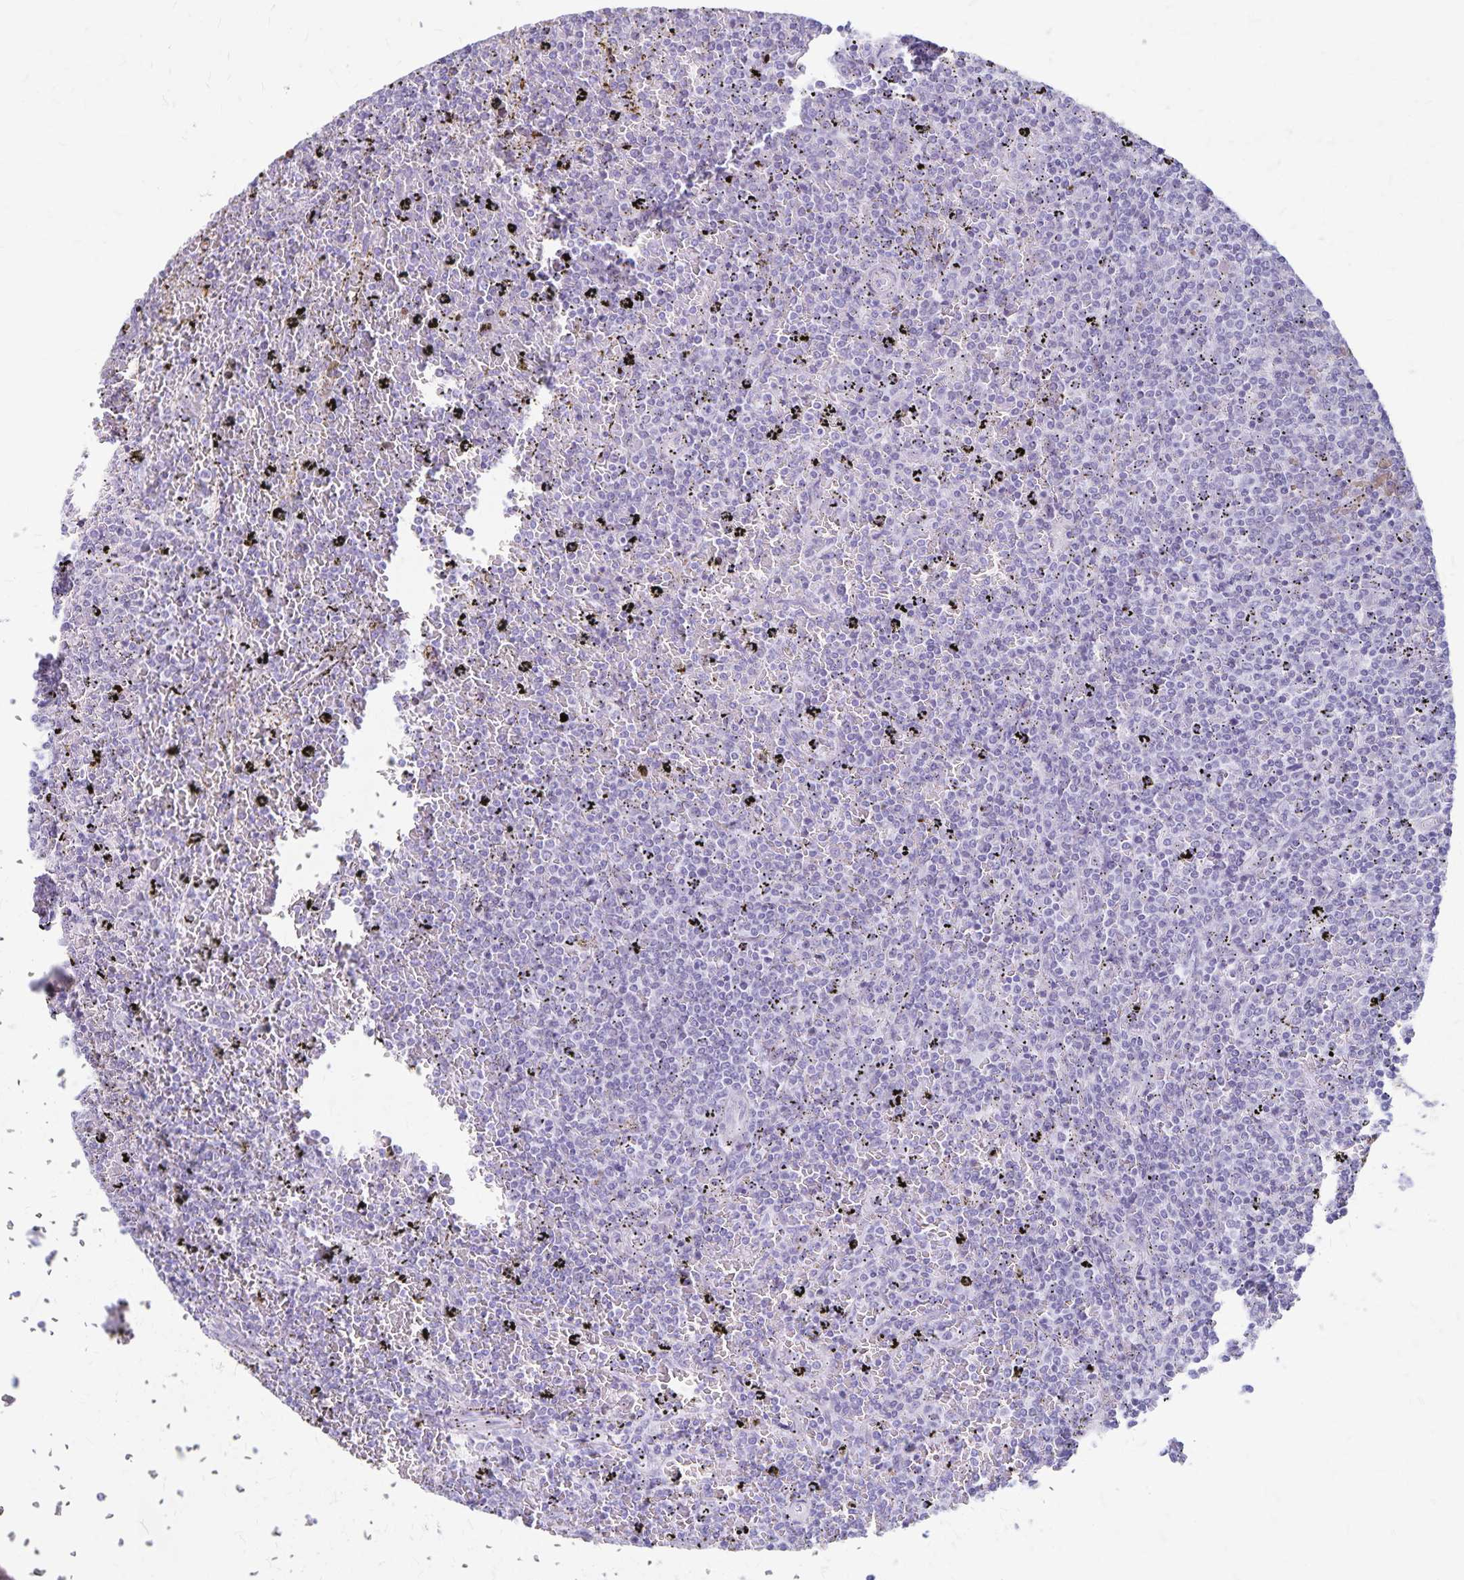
{"staining": {"intensity": "negative", "quantity": "none", "location": "none"}, "tissue": "lymphoma", "cell_type": "Tumor cells", "image_type": "cancer", "snomed": [{"axis": "morphology", "description": "Malignant lymphoma, non-Hodgkin's type, Low grade"}, {"axis": "topography", "description": "Spleen"}], "caption": "A photomicrograph of lymphoma stained for a protein reveals no brown staining in tumor cells.", "gene": "GPBAR1", "patient": {"sex": "female", "age": 77}}